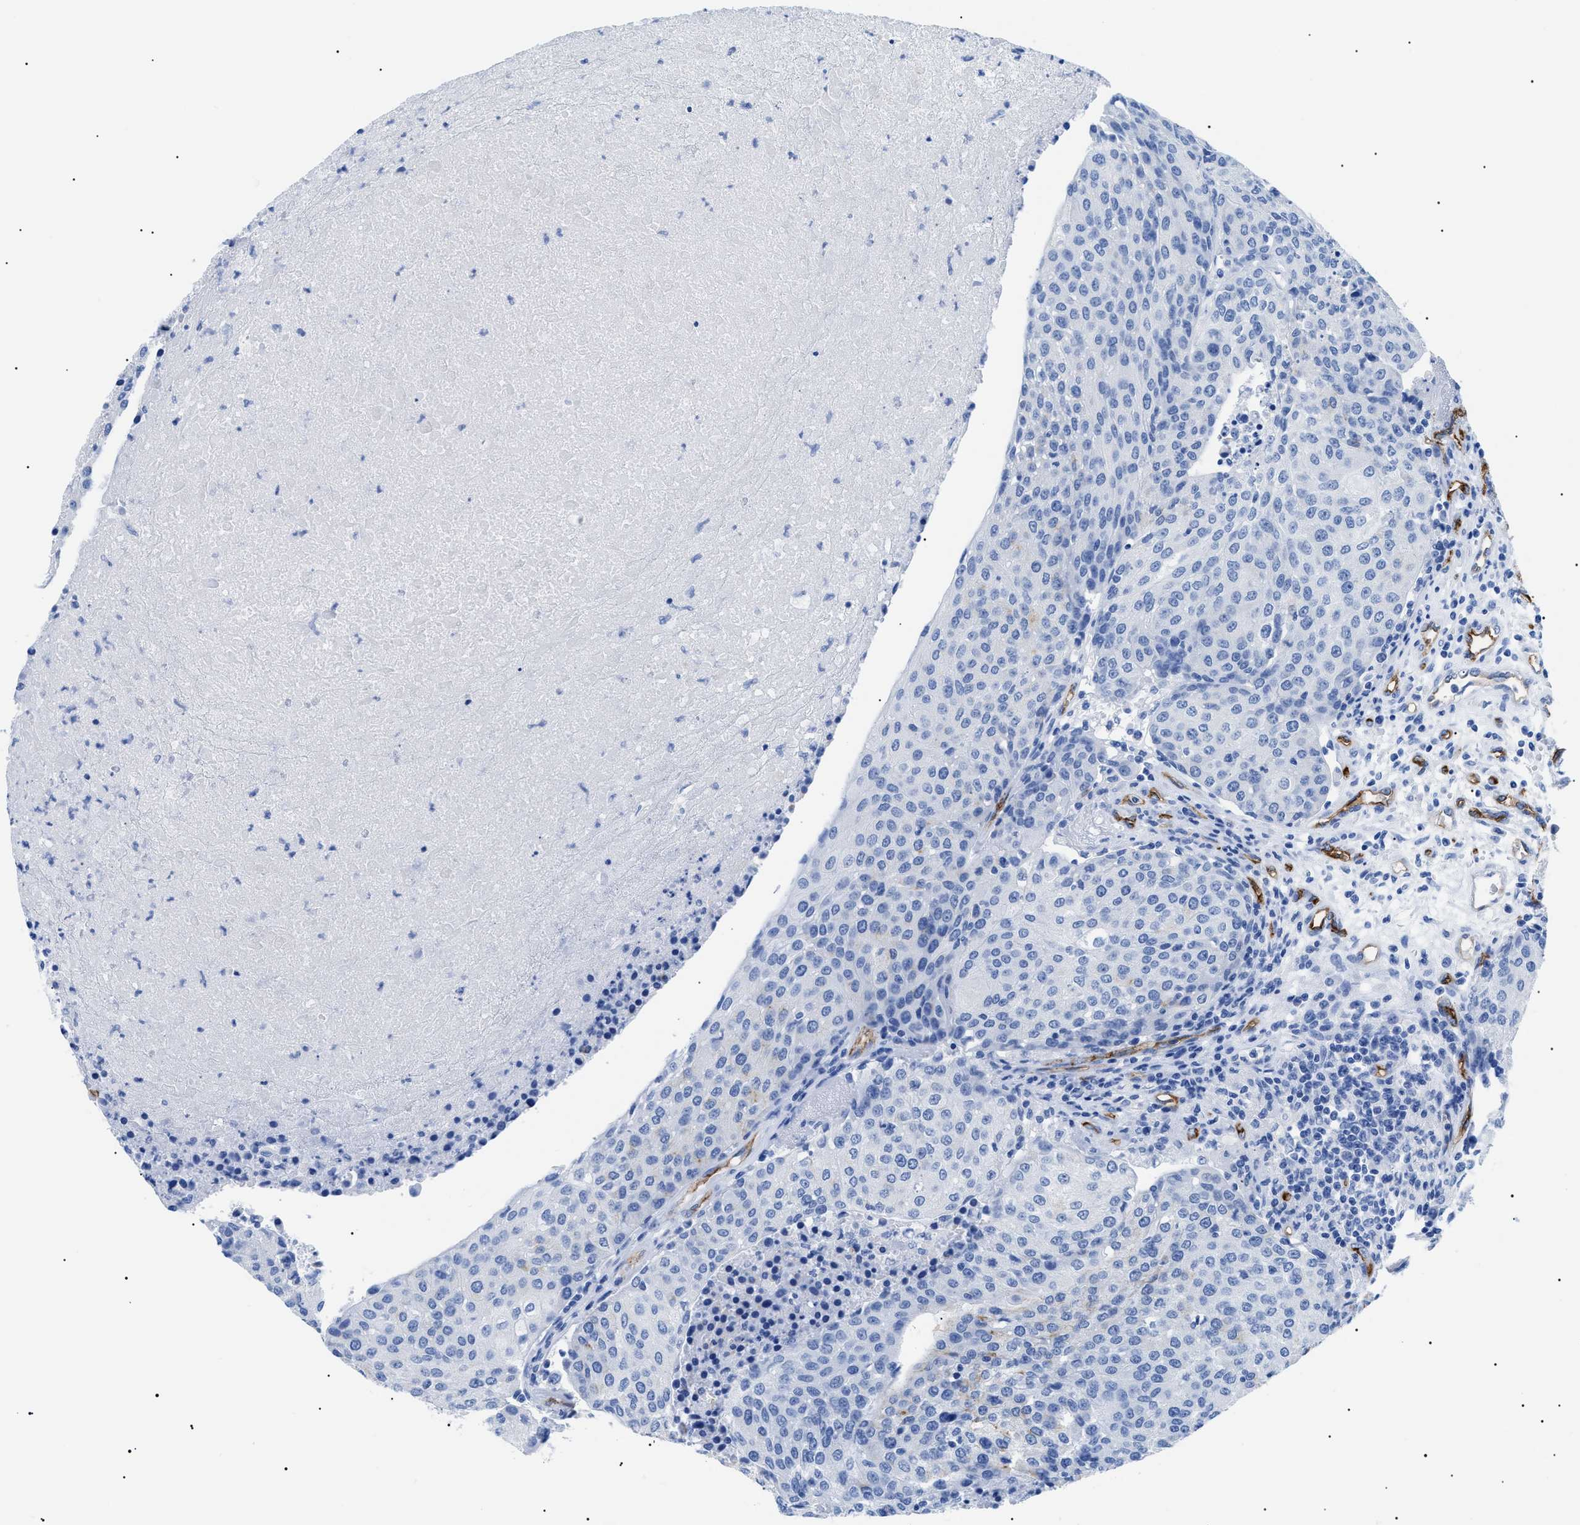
{"staining": {"intensity": "negative", "quantity": "none", "location": "none"}, "tissue": "urothelial cancer", "cell_type": "Tumor cells", "image_type": "cancer", "snomed": [{"axis": "morphology", "description": "Urothelial carcinoma, High grade"}, {"axis": "topography", "description": "Urinary bladder"}], "caption": "An image of human urothelial cancer is negative for staining in tumor cells.", "gene": "PODXL", "patient": {"sex": "female", "age": 85}}